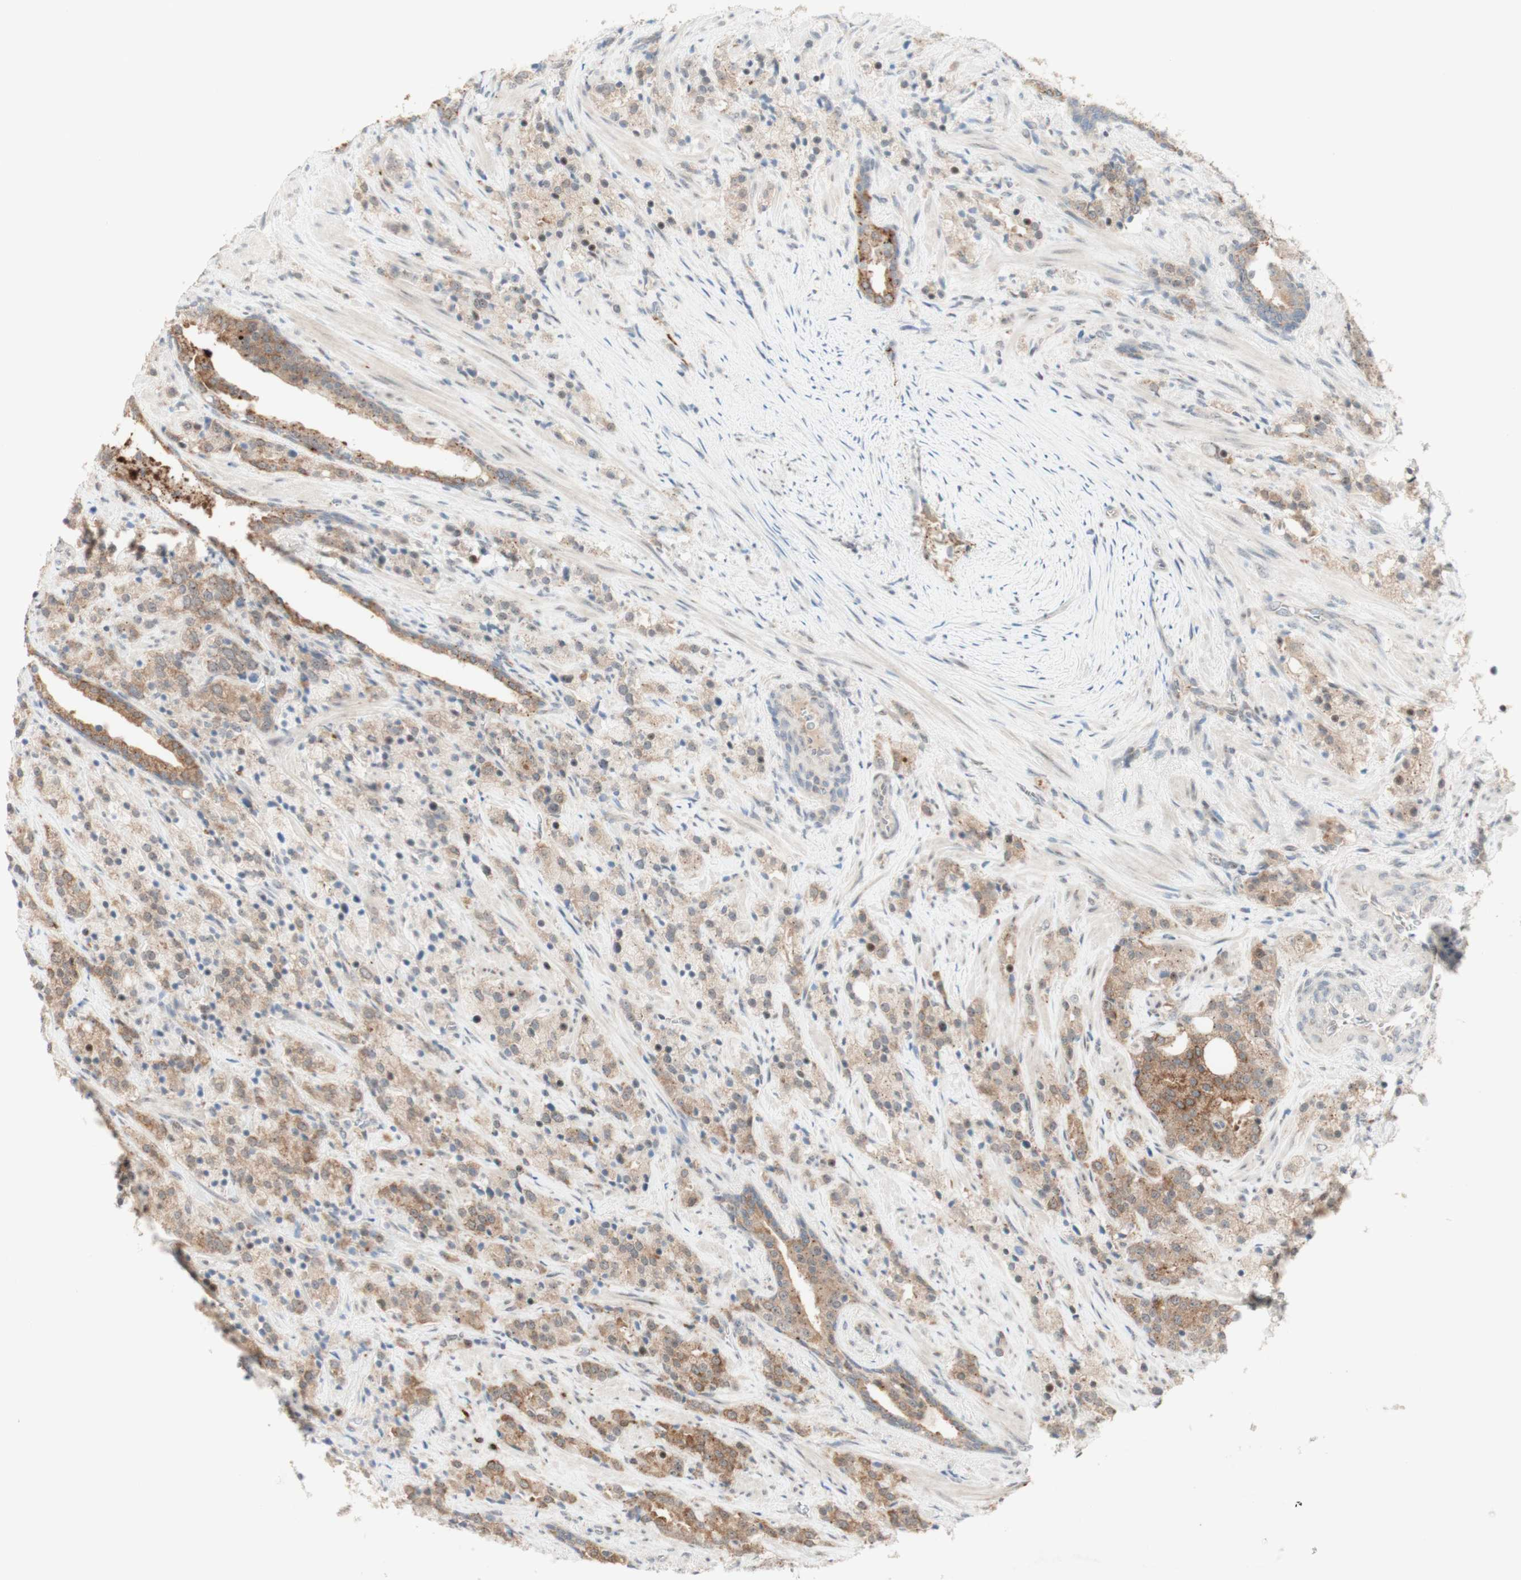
{"staining": {"intensity": "moderate", "quantity": ">75%", "location": "cytoplasmic/membranous"}, "tissue": "prostate cancer", "cell_type": "Tumor cells", "image_type": "cancer", "snomed": [{"axis": "morphology", "description": "Adenocarcinoma, High grade"}, {"axis": "topography", "description": "Prostate"}], "caption": "Protein analysis of prostate adenocarcinoma (high-grade) tissue reveals moderate cytoplasmic/membranous expression in approximately >75% of tumor cells. The protein of interest is stained brown, and the nuclei are stained in blue (DAB (3,3'-diaminobenzidine) IHC with brightfield microscopy, high magnification).", "gene": "CYLD", "patient": {"sex": "male", "age": 71}}